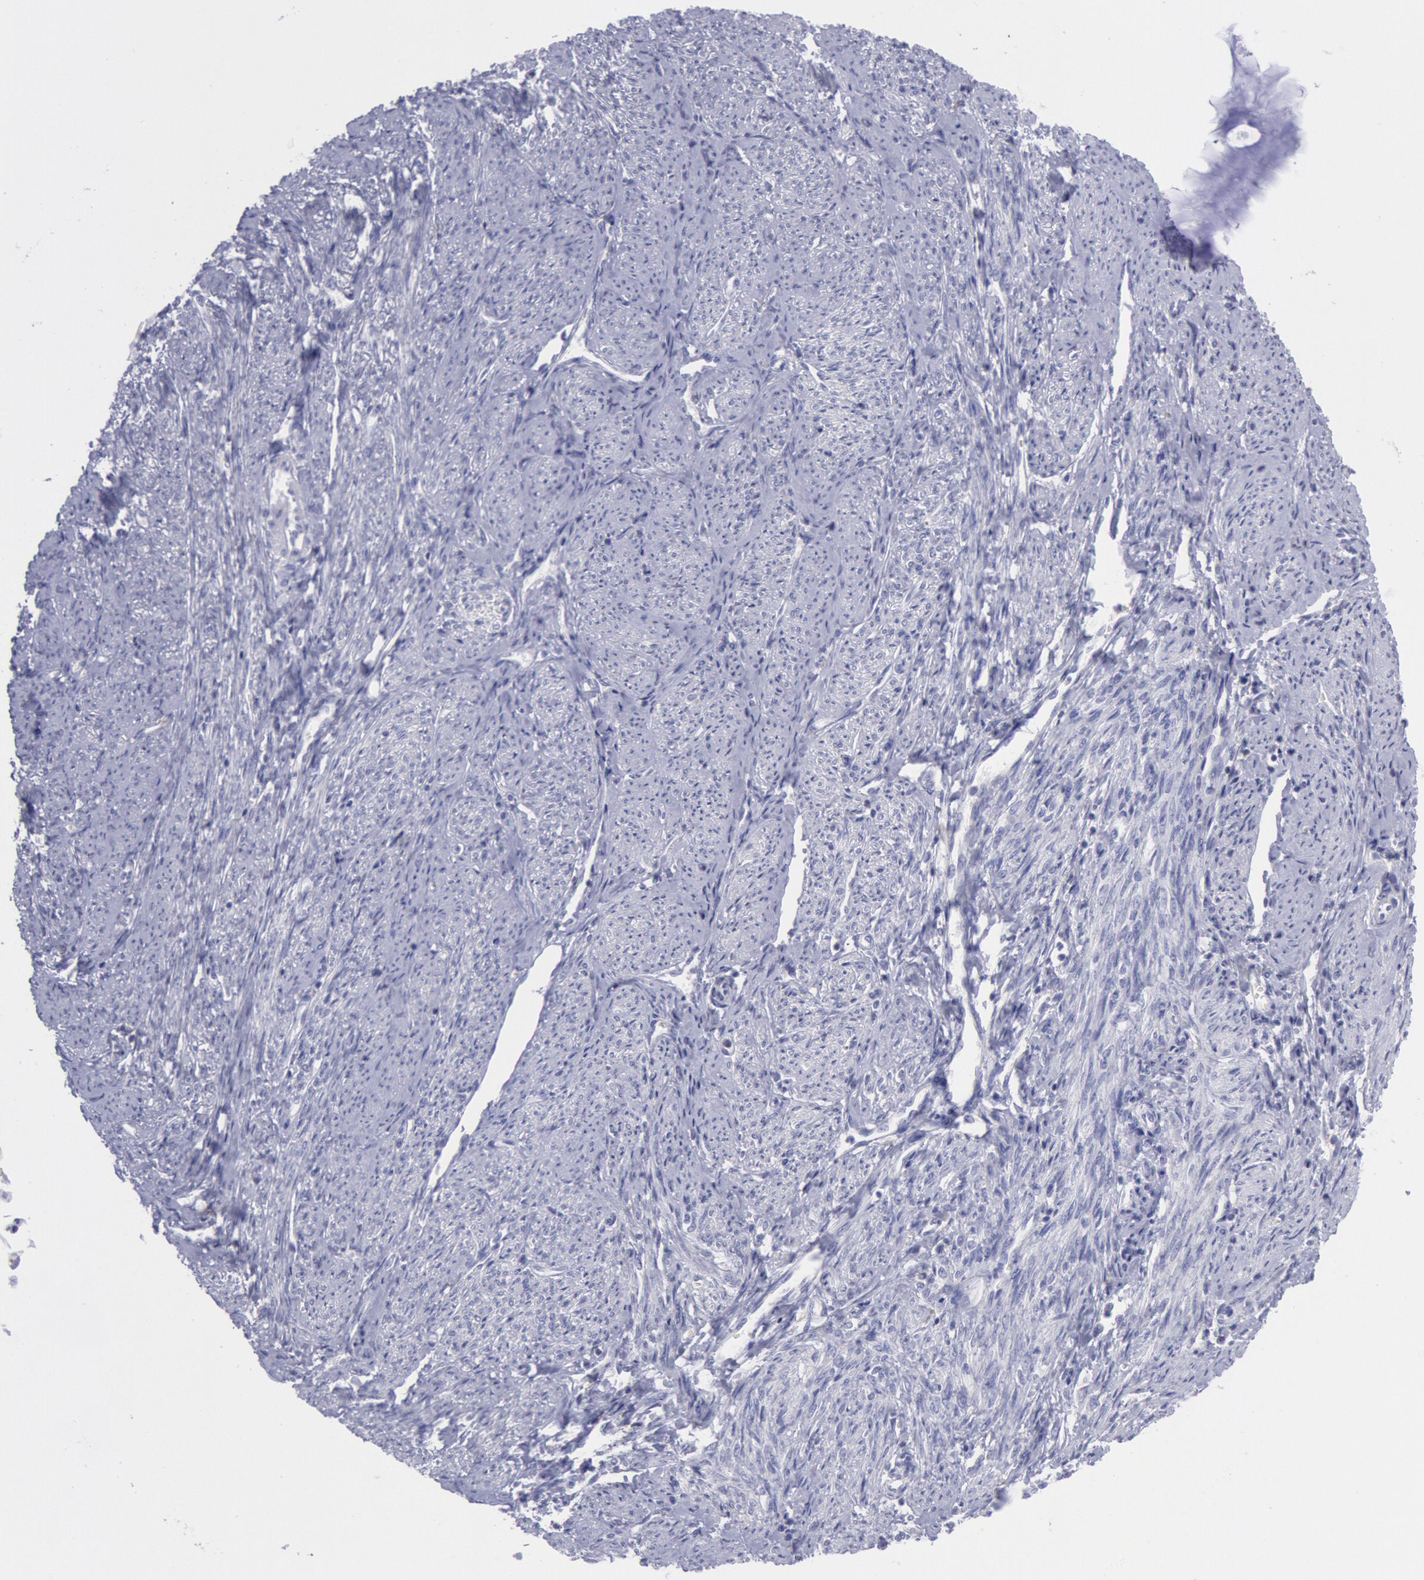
{"staining": {"intensity": "negative", "quantity": "none", "location": "none"}, "tissue": "endometrial cancer", "cell_type": "Tumor cells", "image_type": "cancer", "snomed": [{"axis": "morphology", "description": "Adenocarcinoma, NOS"}, {"axis": "topography", "description": "Endometrium"}], "caption": "Immunohistochemistry (IHC) image of adenocarcinoma (endometrial) stained for a protein (brown), which displays no positivity in tumor cells.", "gene": "MYH7", "patient": {"sex": "female", "age": 75}}